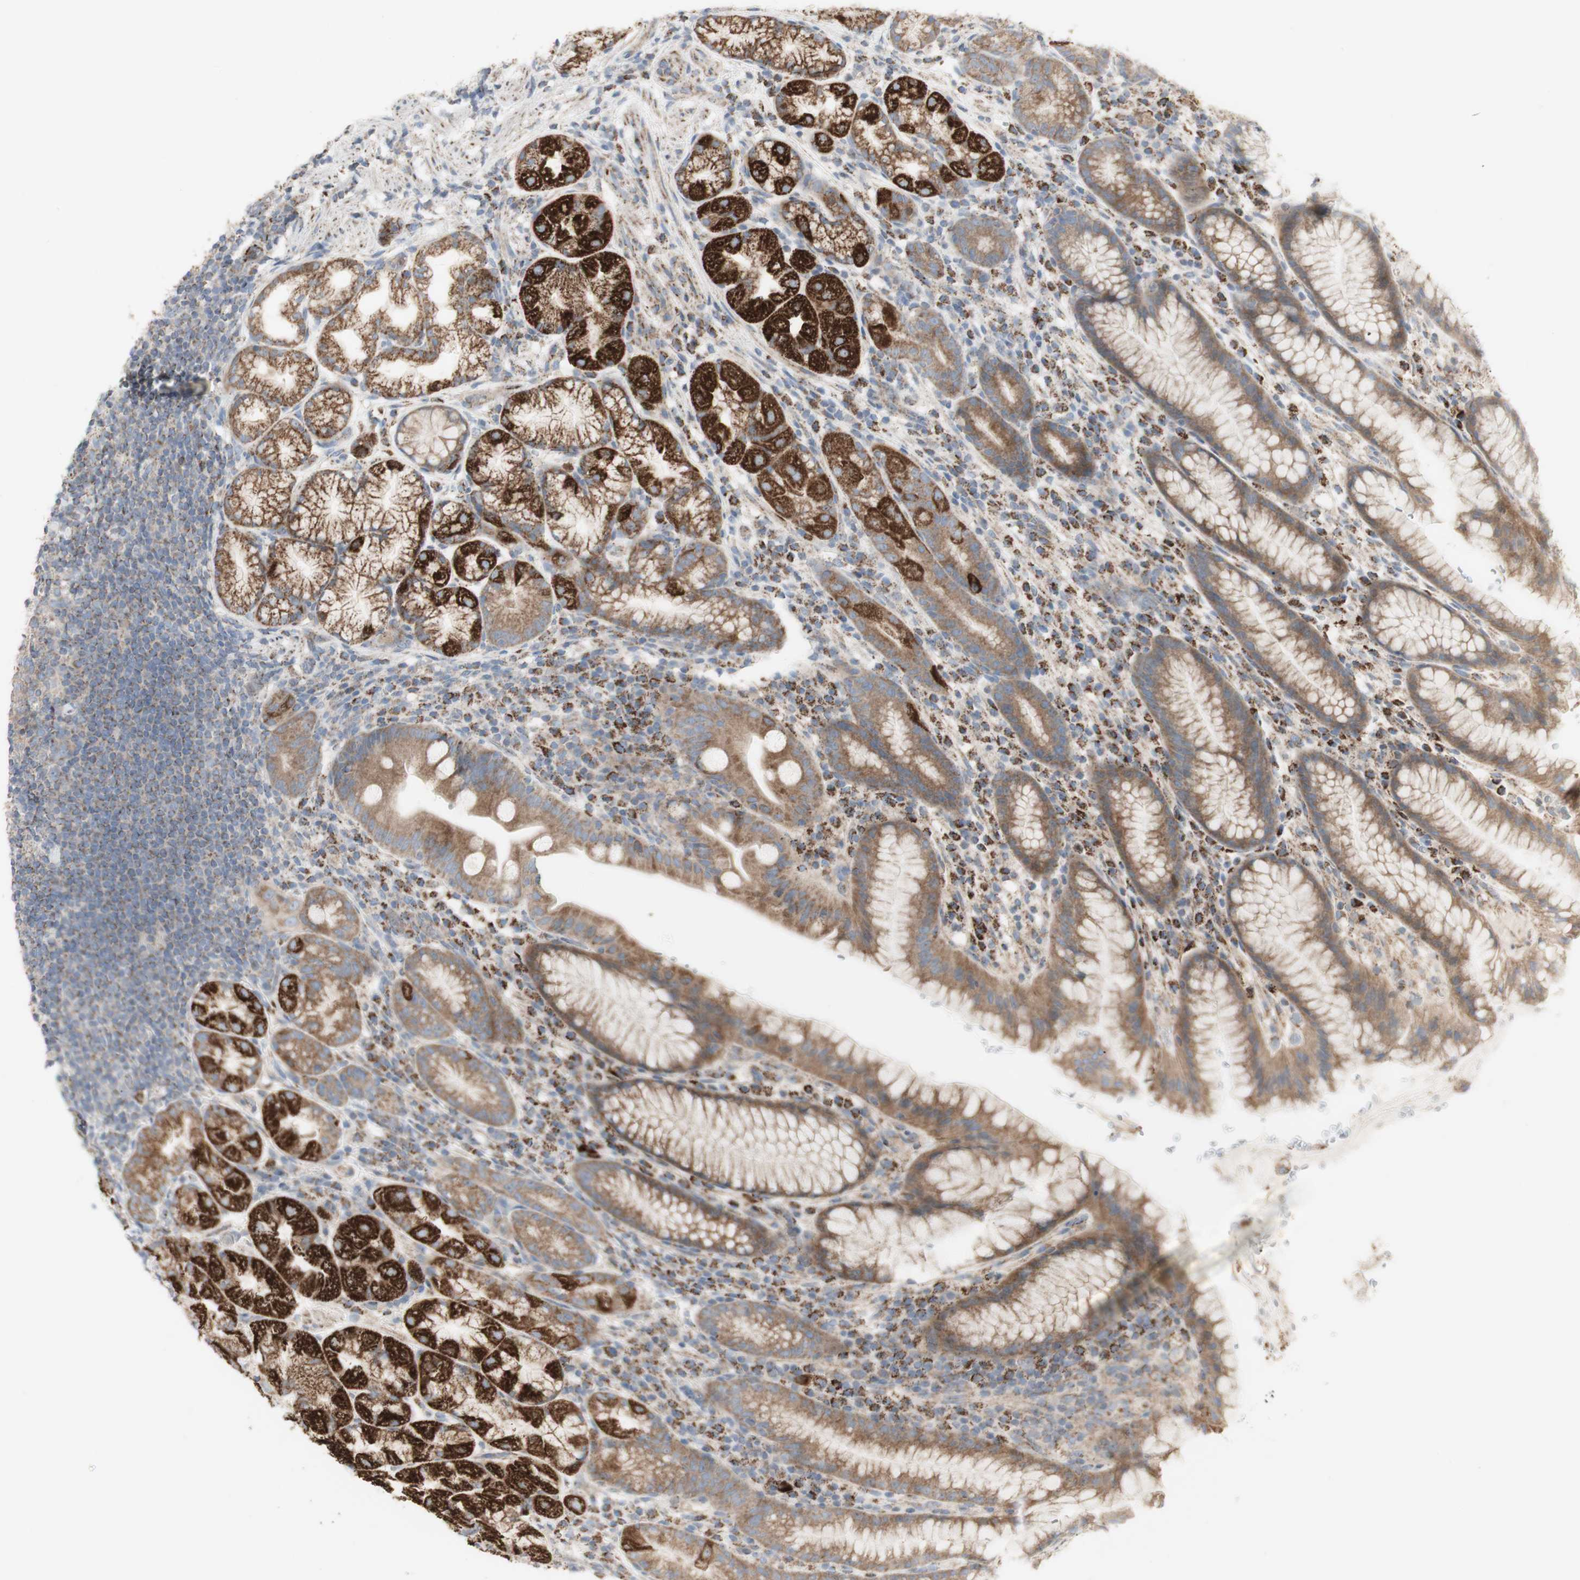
{"staining": {"intensity": "strong", "quantity": "25%-75%", "location": "cytoplasmic/membranous"}, "tissue": "stomach", "cell_type": "Glandular cells", "image_type": "normal", "snomed": [{"axis": "morphology", "description": "Normal tissue, NOS"}, {"axis": "topography", "description": "Stomach, lower"}], "caption": "There is high levels of strong cytoplasmic/membranous staining in glandular cells of normal stomach, as demonstrated by immunohistochemical staining (brown color).", "gene": "C3orf52", "patient": {"sex": "male", "age": 52}}